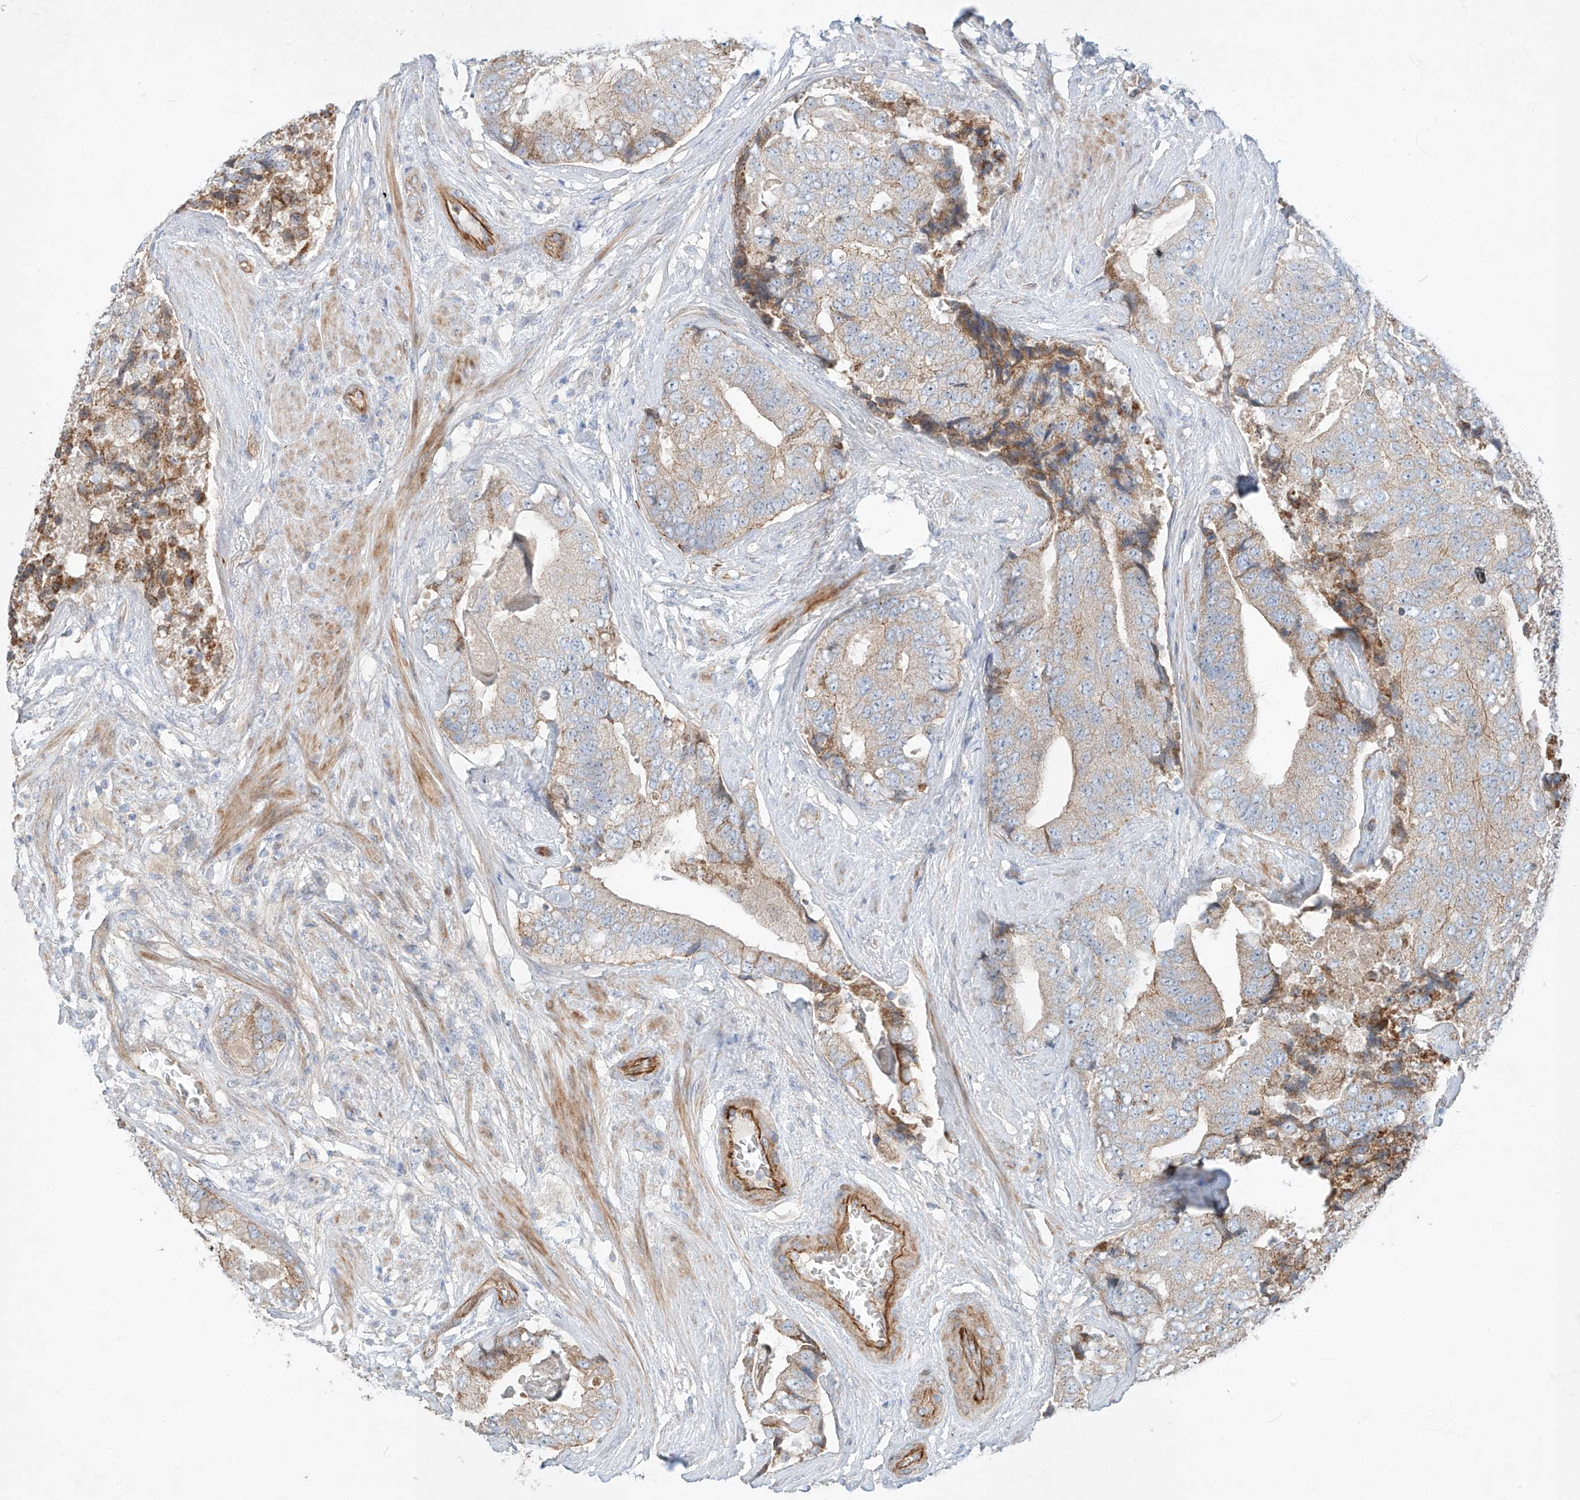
{"staining": {"intensity": "weak", "quantity": "<25%", "location": "cytoplasmic/membranous"}, "tissue": "prostate cancer", "cell_type": "Tumor cells", "image_type": "cancer", "snomed": [{"axis": "morphology", "description": "Adenocarcinoma, High grade"}, {"axis": "topography", "description": "Prostate"}], "caption": "Histopathology image shows no significant protein positivity in tumor cells of prostate cancer (high-grade adenocarcinoma).", "gene": "AJM1", "patient": {"sex": "male", "age": 70}}